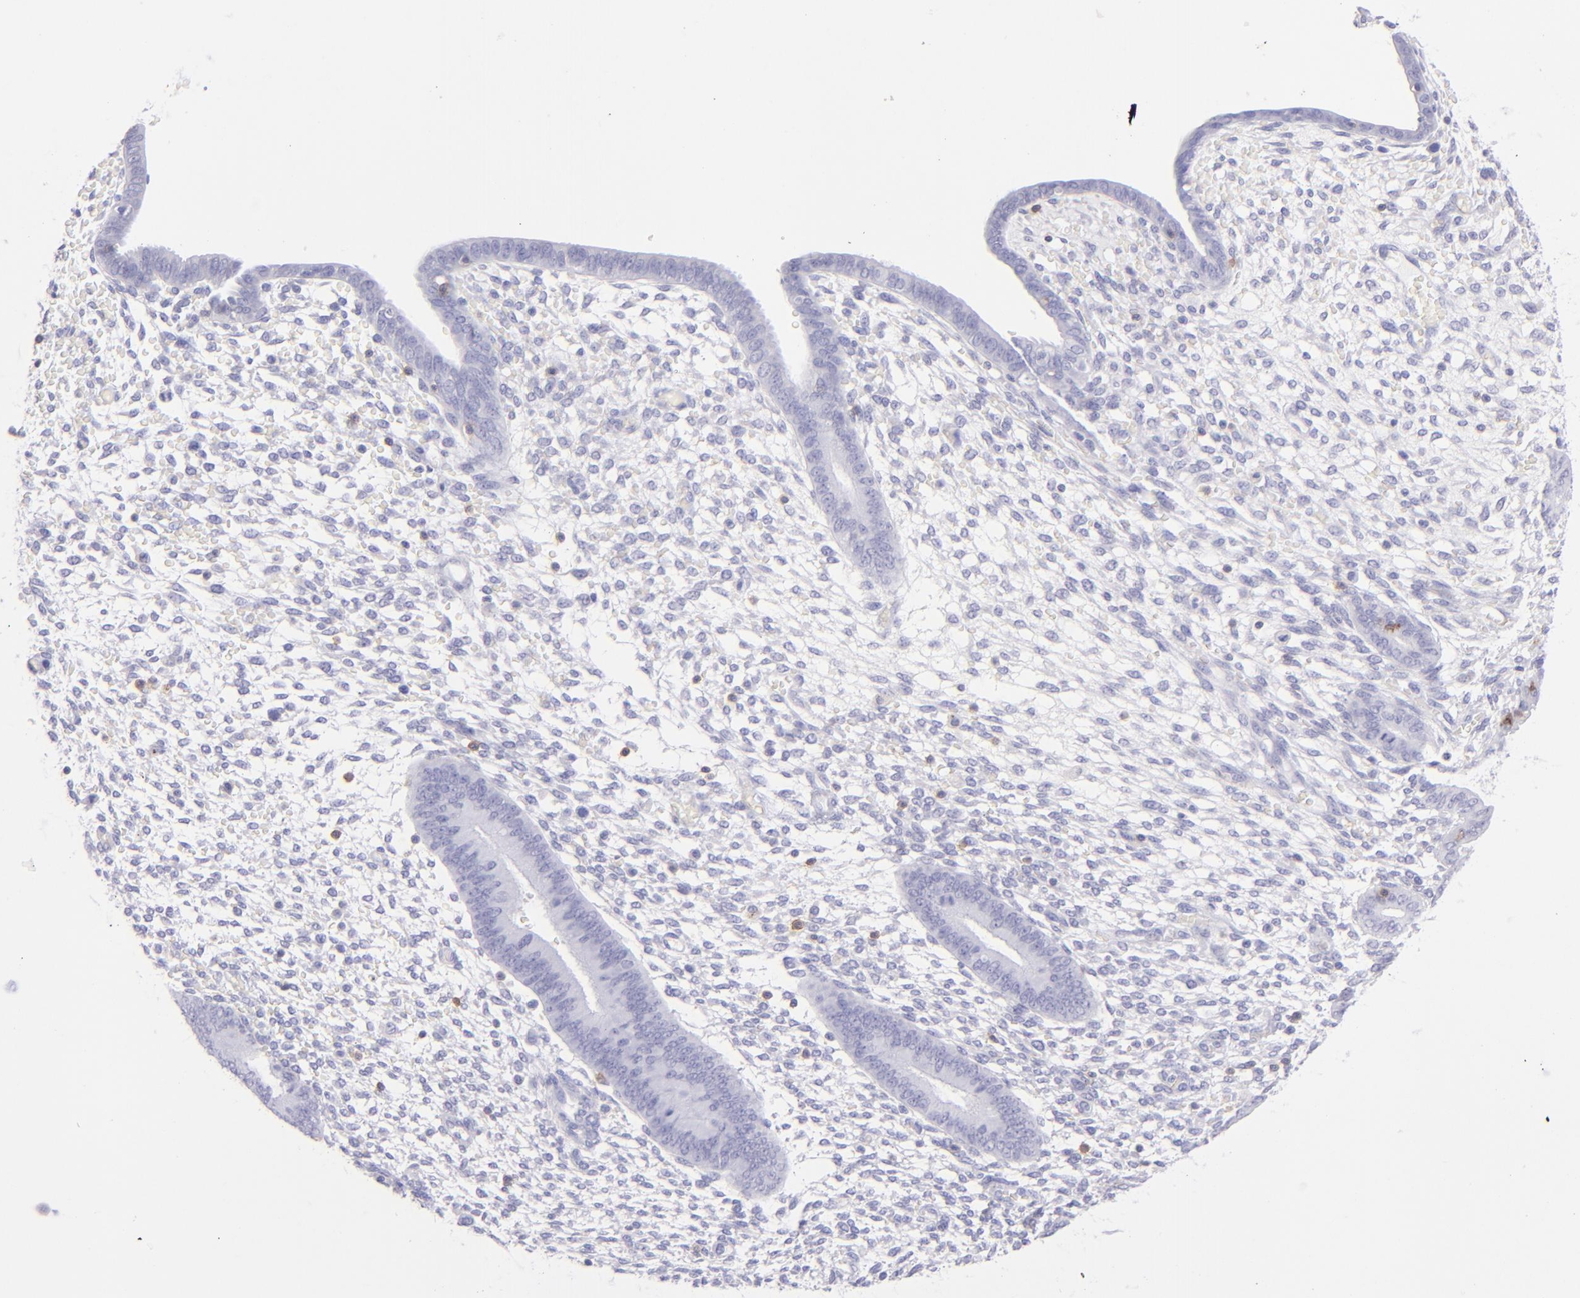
{"staining": {"intensity": "weak", "quantity": "<25%", "location": "cytoplasmic/membranous"}, "tissue": "endometrium", "cell_type": "Cells in endometrial stroma", "image_type": "normal", "snomed": [{"axis": "morphology", "description": "Normal tissue, NOS"}, {"axis": "topography", "description": "Endometrium"}], "caption": "Immunohistochemistry (IHC) image of unremarkable human endometrium stained for a protein (brown), which displays no positivity in cells in endometrial stroma.", "gene": "CD69", "patient": {"sex": "female", "age": 42}}